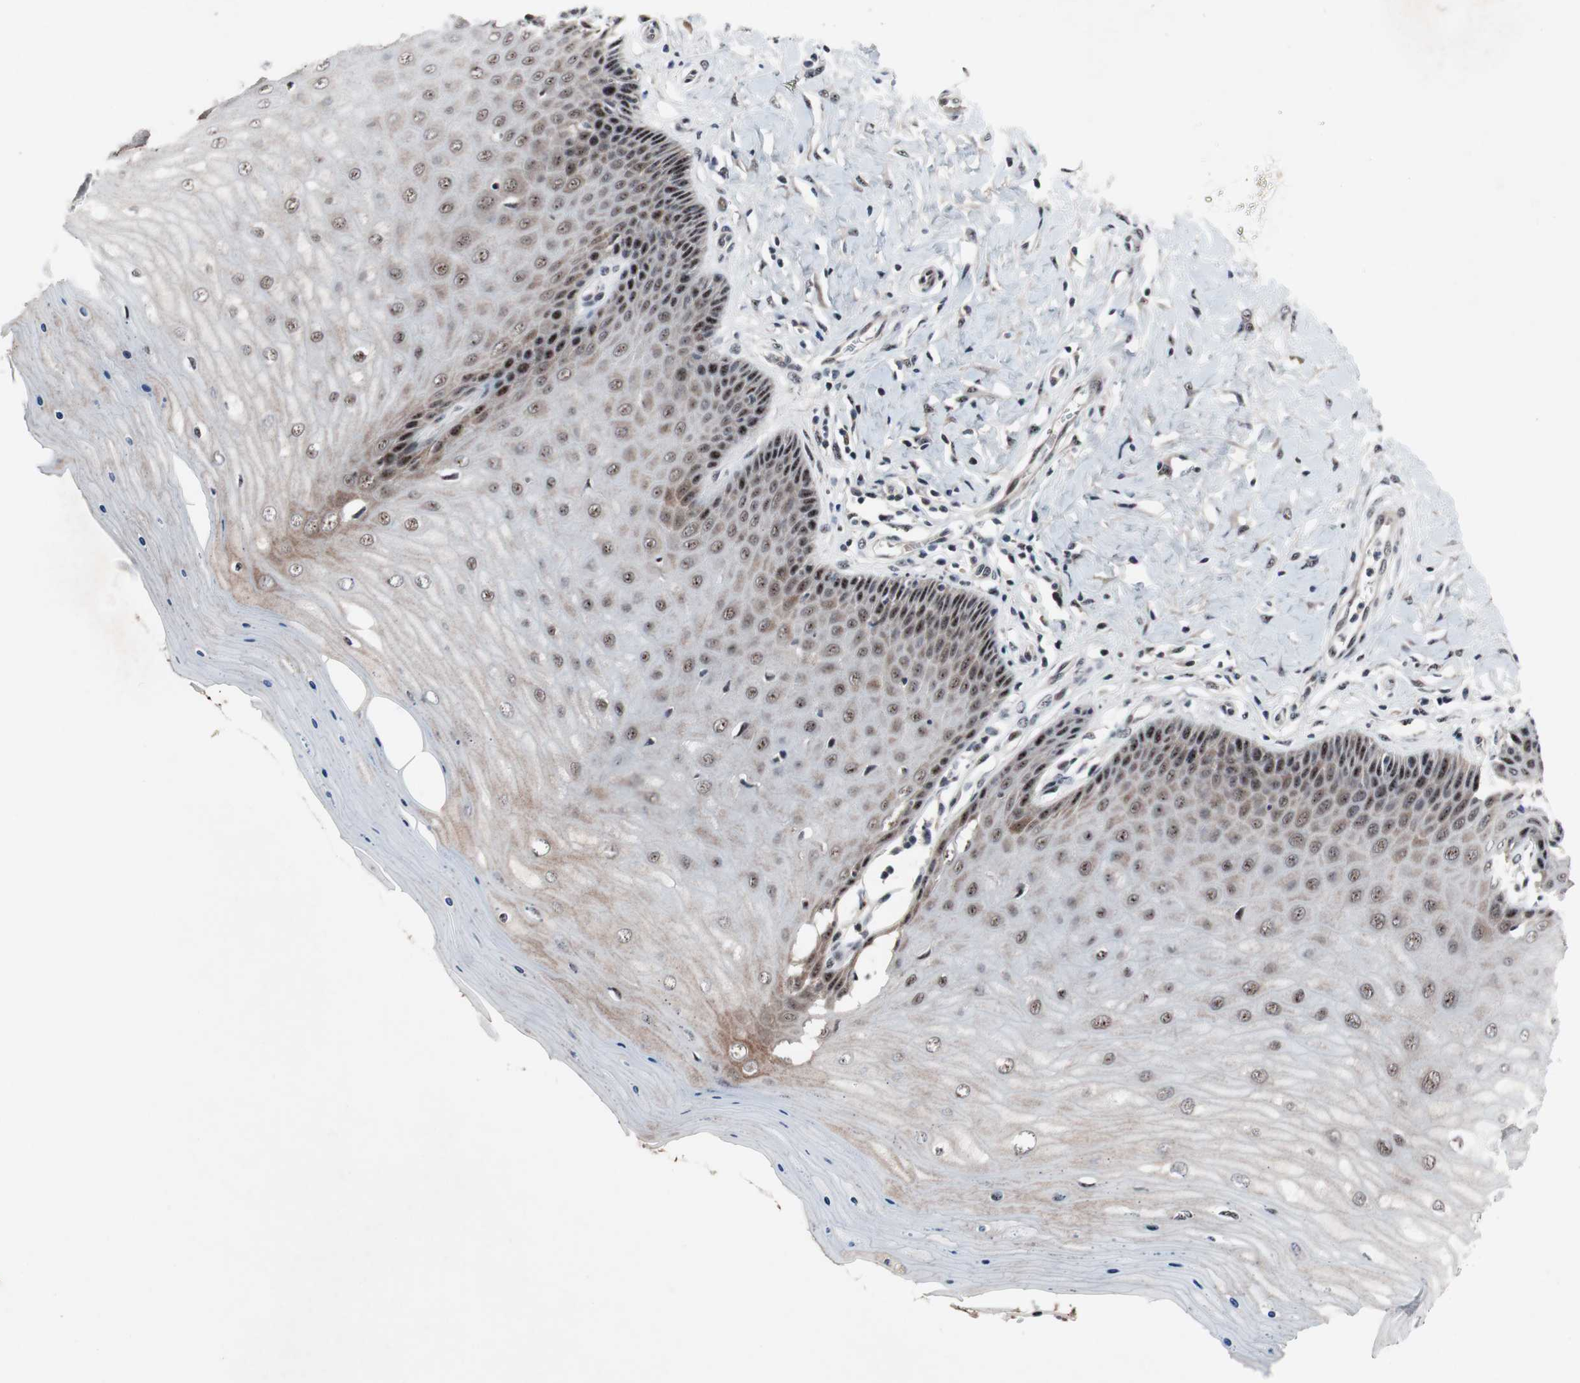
{"staining": {"intensity": "moderate", "quantity": ">75%", "location": "nuclear"}, "tissue": "cervix", "cell_type": "Glandular cells", "image_type": "normal", "snomed": [{"axis": "morphology", "description": "Normal tissue, NOS"}, {"axis": "topography", "description": "Cervix"}], "caption": "Immunohistochemical staining of benign human cervix displays medium levels of moderate nuclear expression in about >75% of glandular cells. (brown staining indicates protein expression, while blue staining denotes nuclei).", "gene": "PINX1", "patient": {"sex": "female", "age": 55}}